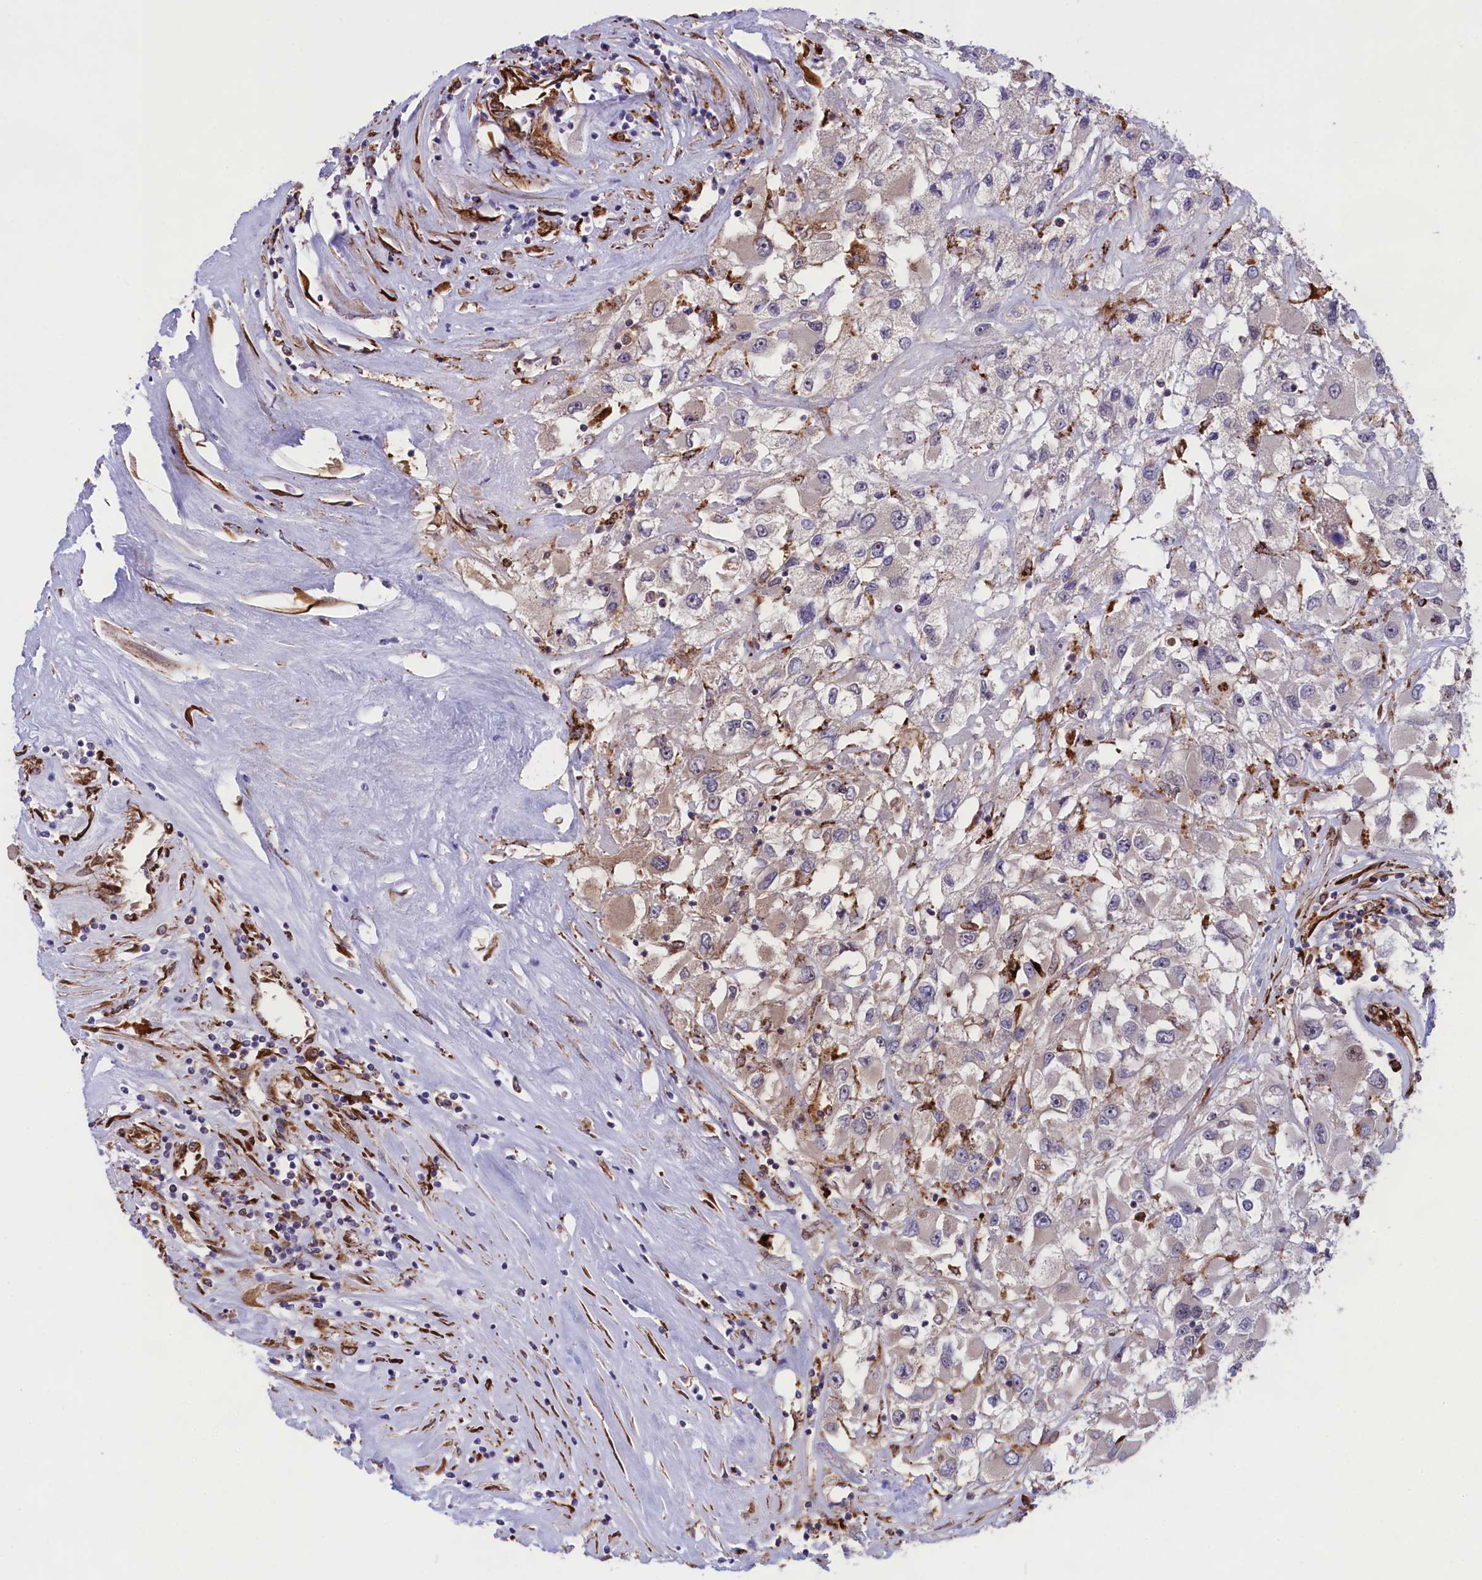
{"staining": {"intensity": "negative", "quantity": "none", "location": "none"}, "tissue": "renal cancer", "cell_type": "Tumor cells", "image_type": "cancer", "snomed": [{"axis": "morphology", "description": "Adenocarcinoma, NOS"}, {"axis": "topography", "description": "Kidney"}], "caption": "The micrograph shows no staining of tumor cells in renal adenocarcinoma.", "gene": "MAN2B1", "patient": {"sex": "female", "age": 52}}